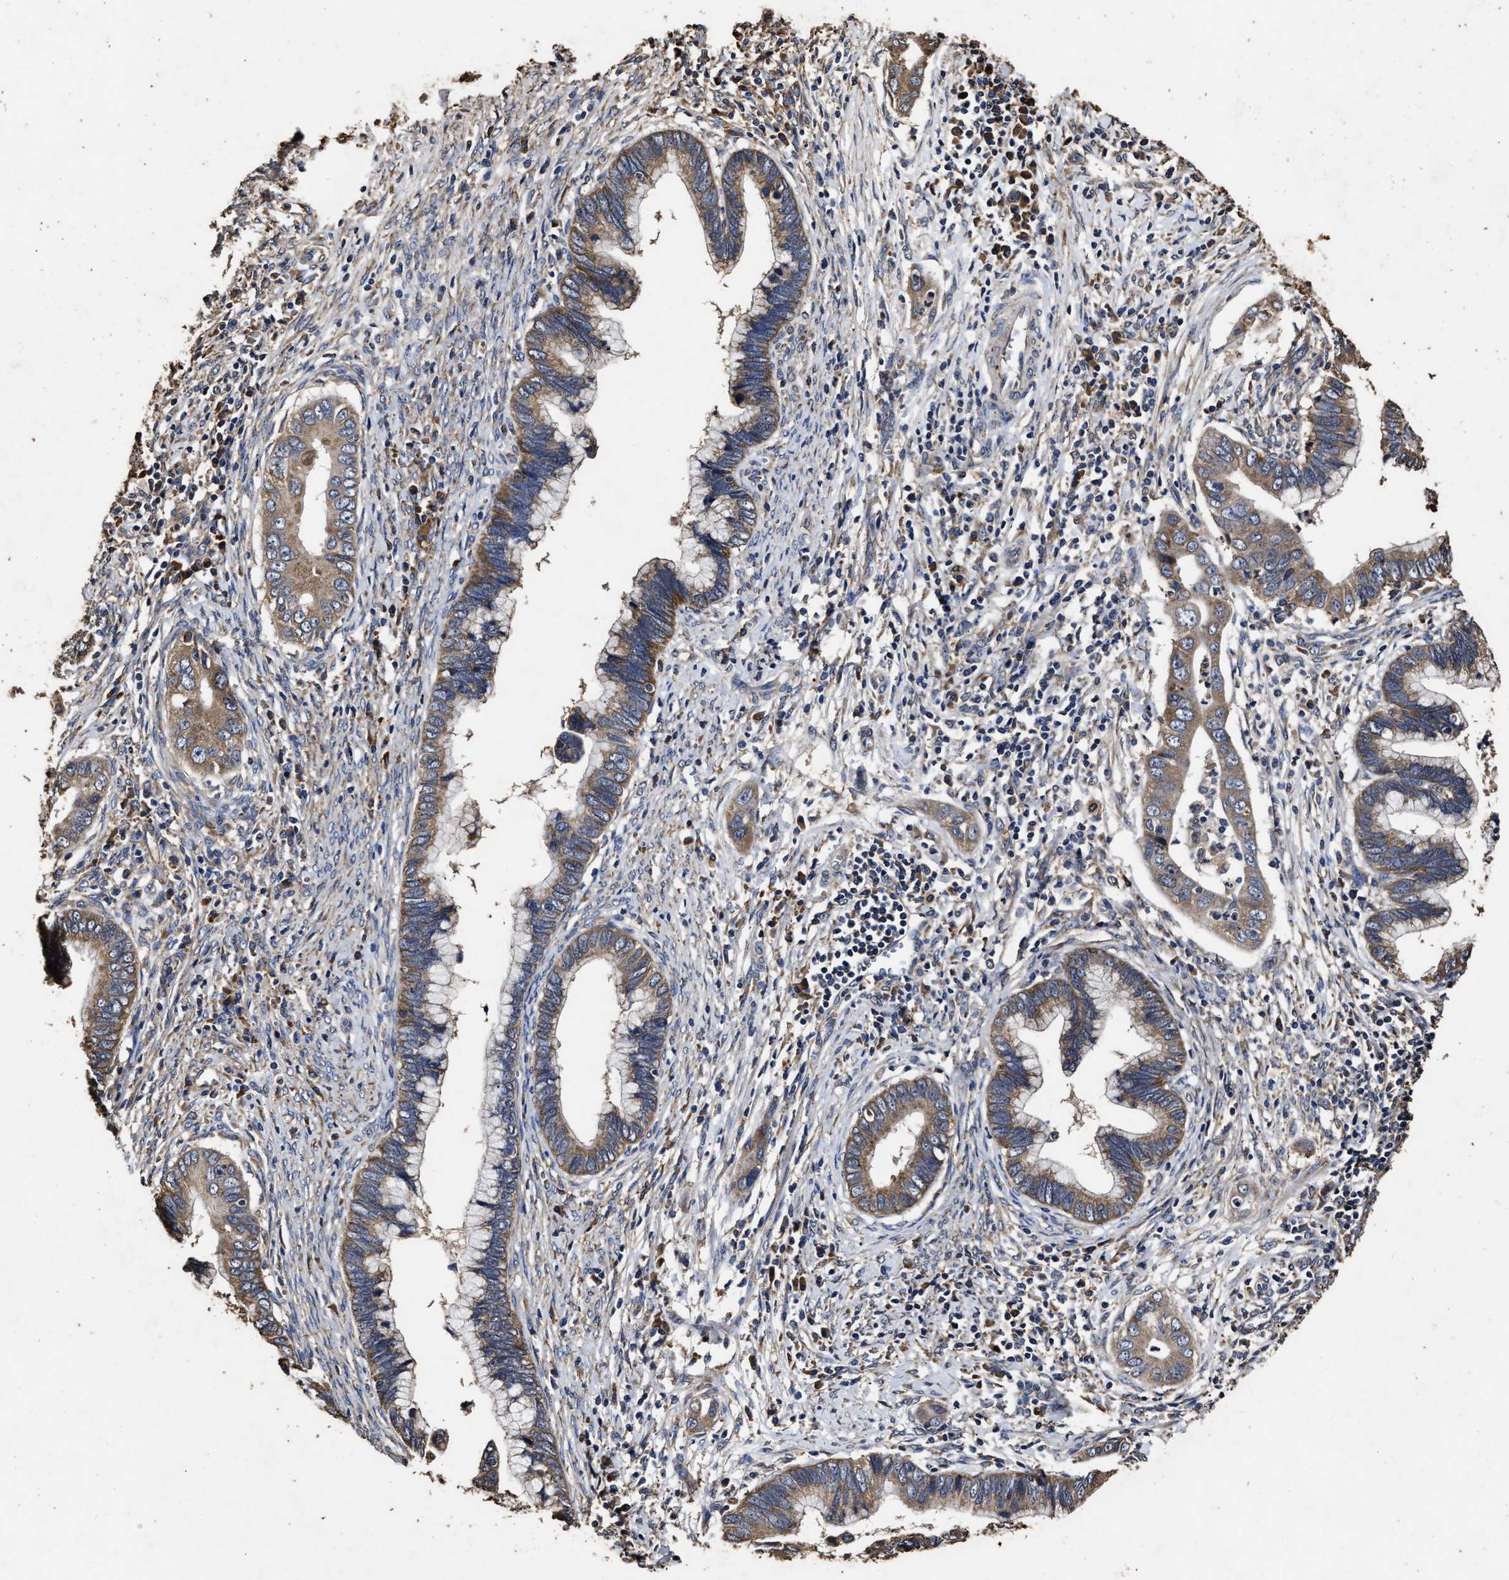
{"staining": {"intensity": "moderate", "quantity": ">75%", "location": "cytoplasmic/membranous"}, "tissue": "cervical cancer", "cell_type": "Tumor cells", "image_type": "cancer", "snomed": [{"axis": "morphology", "description": "Adenocarcinoma, NOS"}, {"axis": "topography", "description": "Cervix"}], "caption": "Brown immunohistochemical staining in cervical adenocarcinoma exhibits moderate cytoplasmic/membranous expression in approximately >75% of tumor cells.", "gene": "PPM1K", "patient": {"sex": "female", "age": 44}}